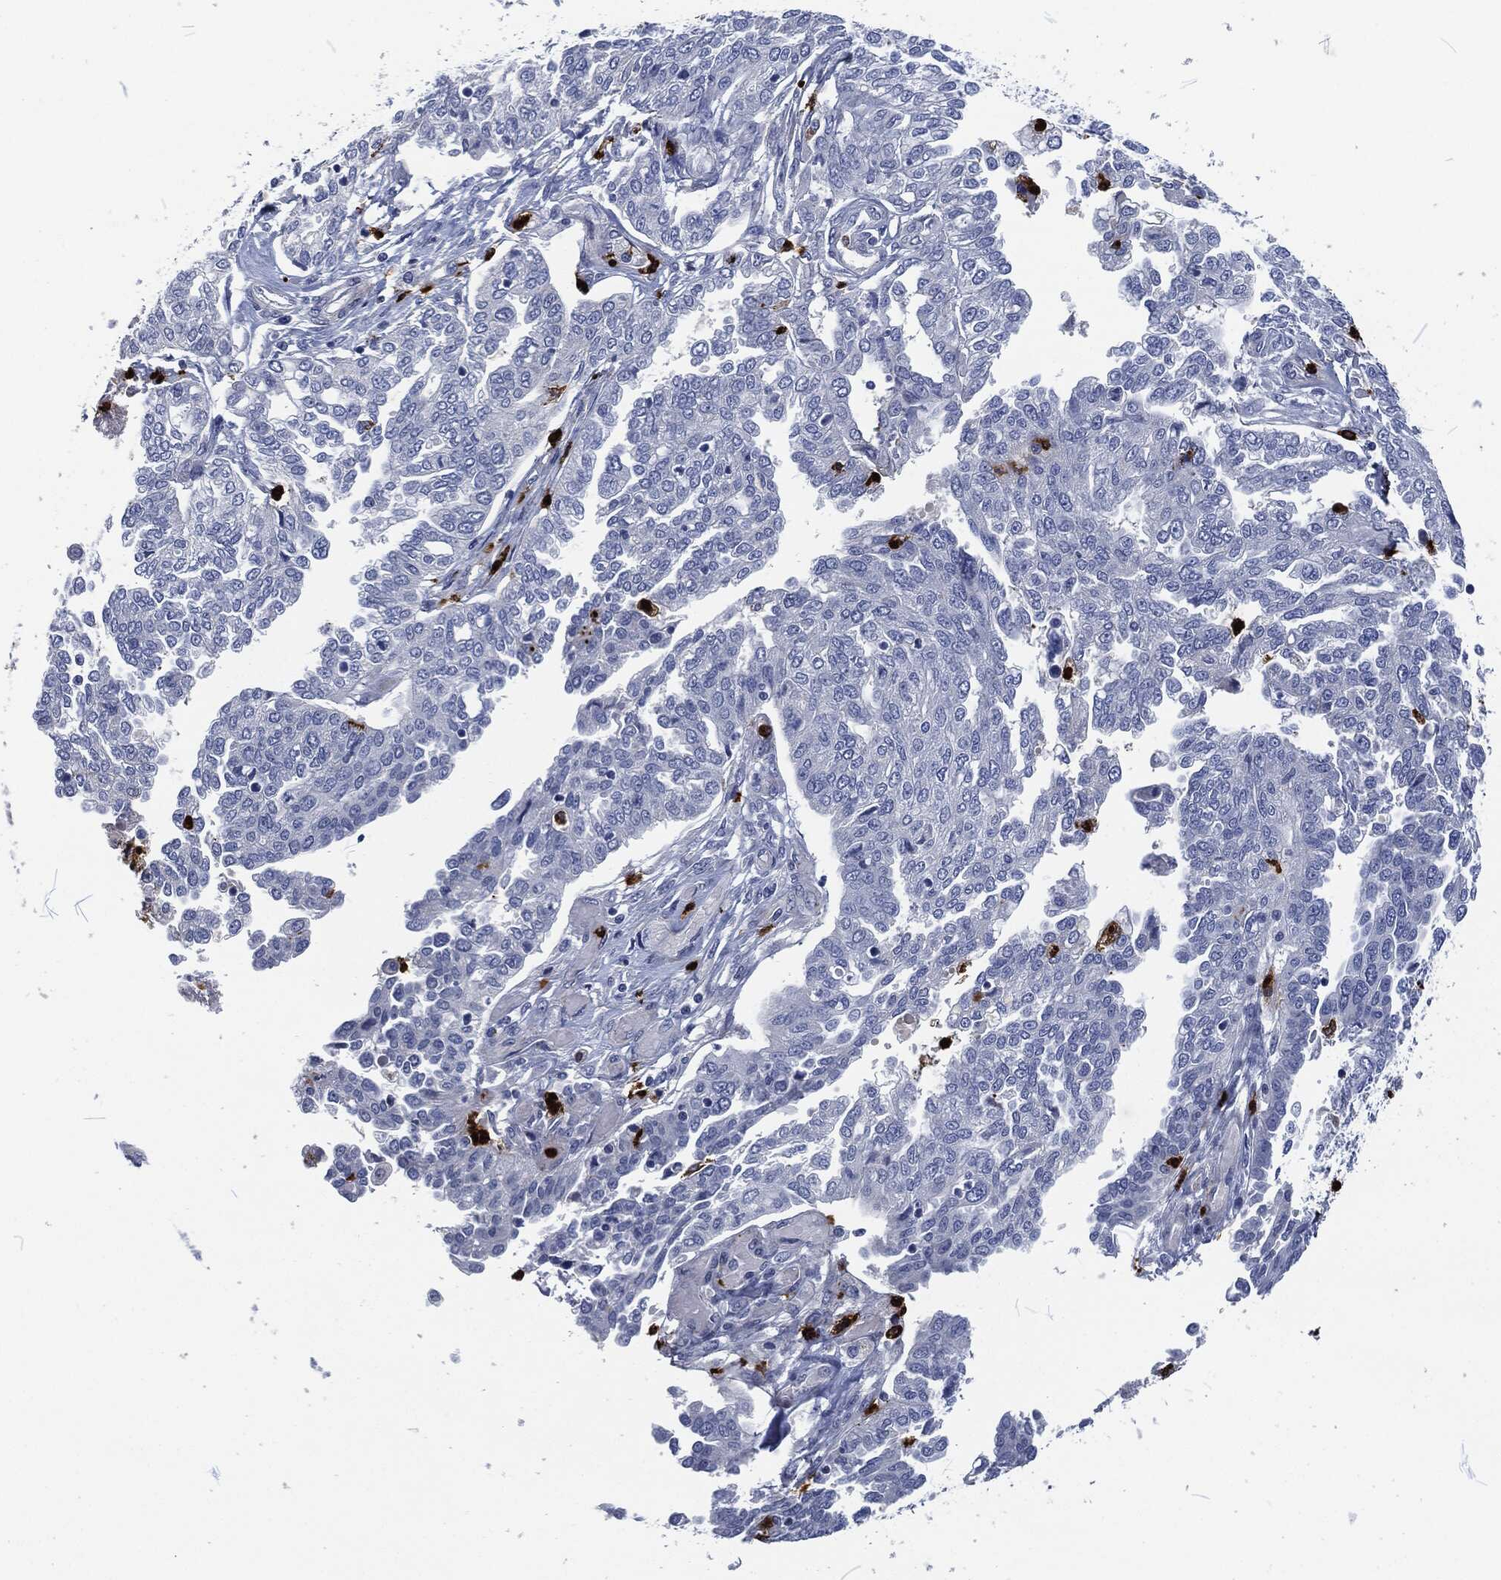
{"staining": {"intensity": "negative", "quantity": "none", "location": "none"}, "tissue": "ovarian cancer", "cell_type": "Tumor cells", "image_type": "cancer", "snomed": [{"axis": "morphology", "description": "Cystadenocarcinoma, serous, NOS"}, {"axis": "topography", "description": "Ovary"}], "caption": "Tumor cells are negative for protein expression in human ovarian cancer (serous cystadenocarcinoma).", "gene": "MPO", "patient": {"sex": "female", "age": 67}}